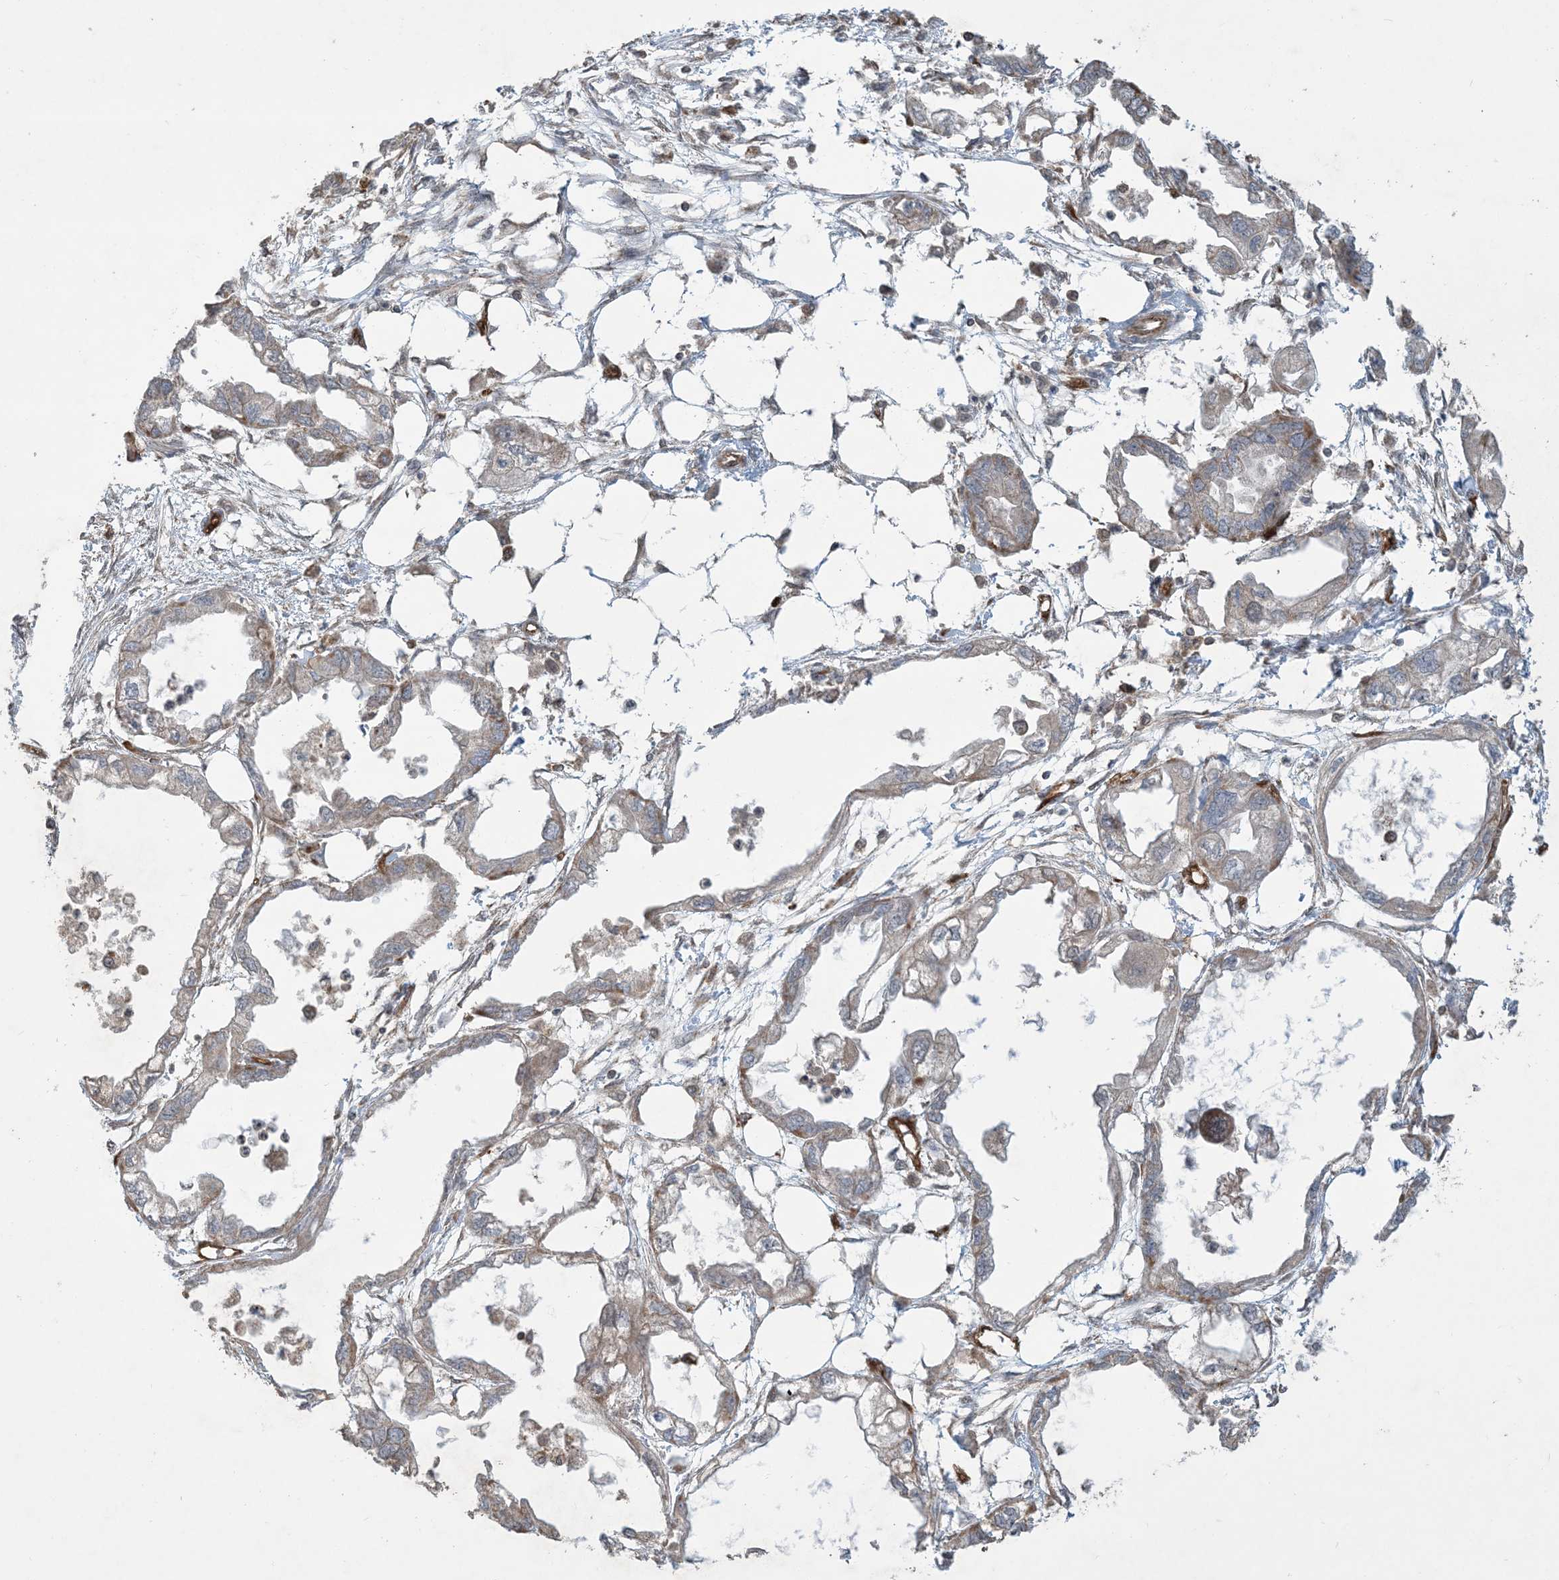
{"staining": {"intensity": "weak", "quantity": "<25%", "location": "cytoplasmic/membranous"}, "tissue": "endometrial cancer", "cell_type": "Tumor cells", "image_type": "cancer", "snomed": [{"axis": "morphology", "description": "Adenocarcinoma, NOS"}, {"axis": "morphology", "description": "Adenocarcinoma, metastatic, NOS"}, {"axis": "topography", "description": "Adipose tissue"}, {"axis": "topography", "description": "Endometrium"}], "caption": "Tumor cells are negative for protein expression in human endometrial metastatic adenocarcinoma.", "gene": "PPM1F", "patient": {"sex": "female", "age": 67}}